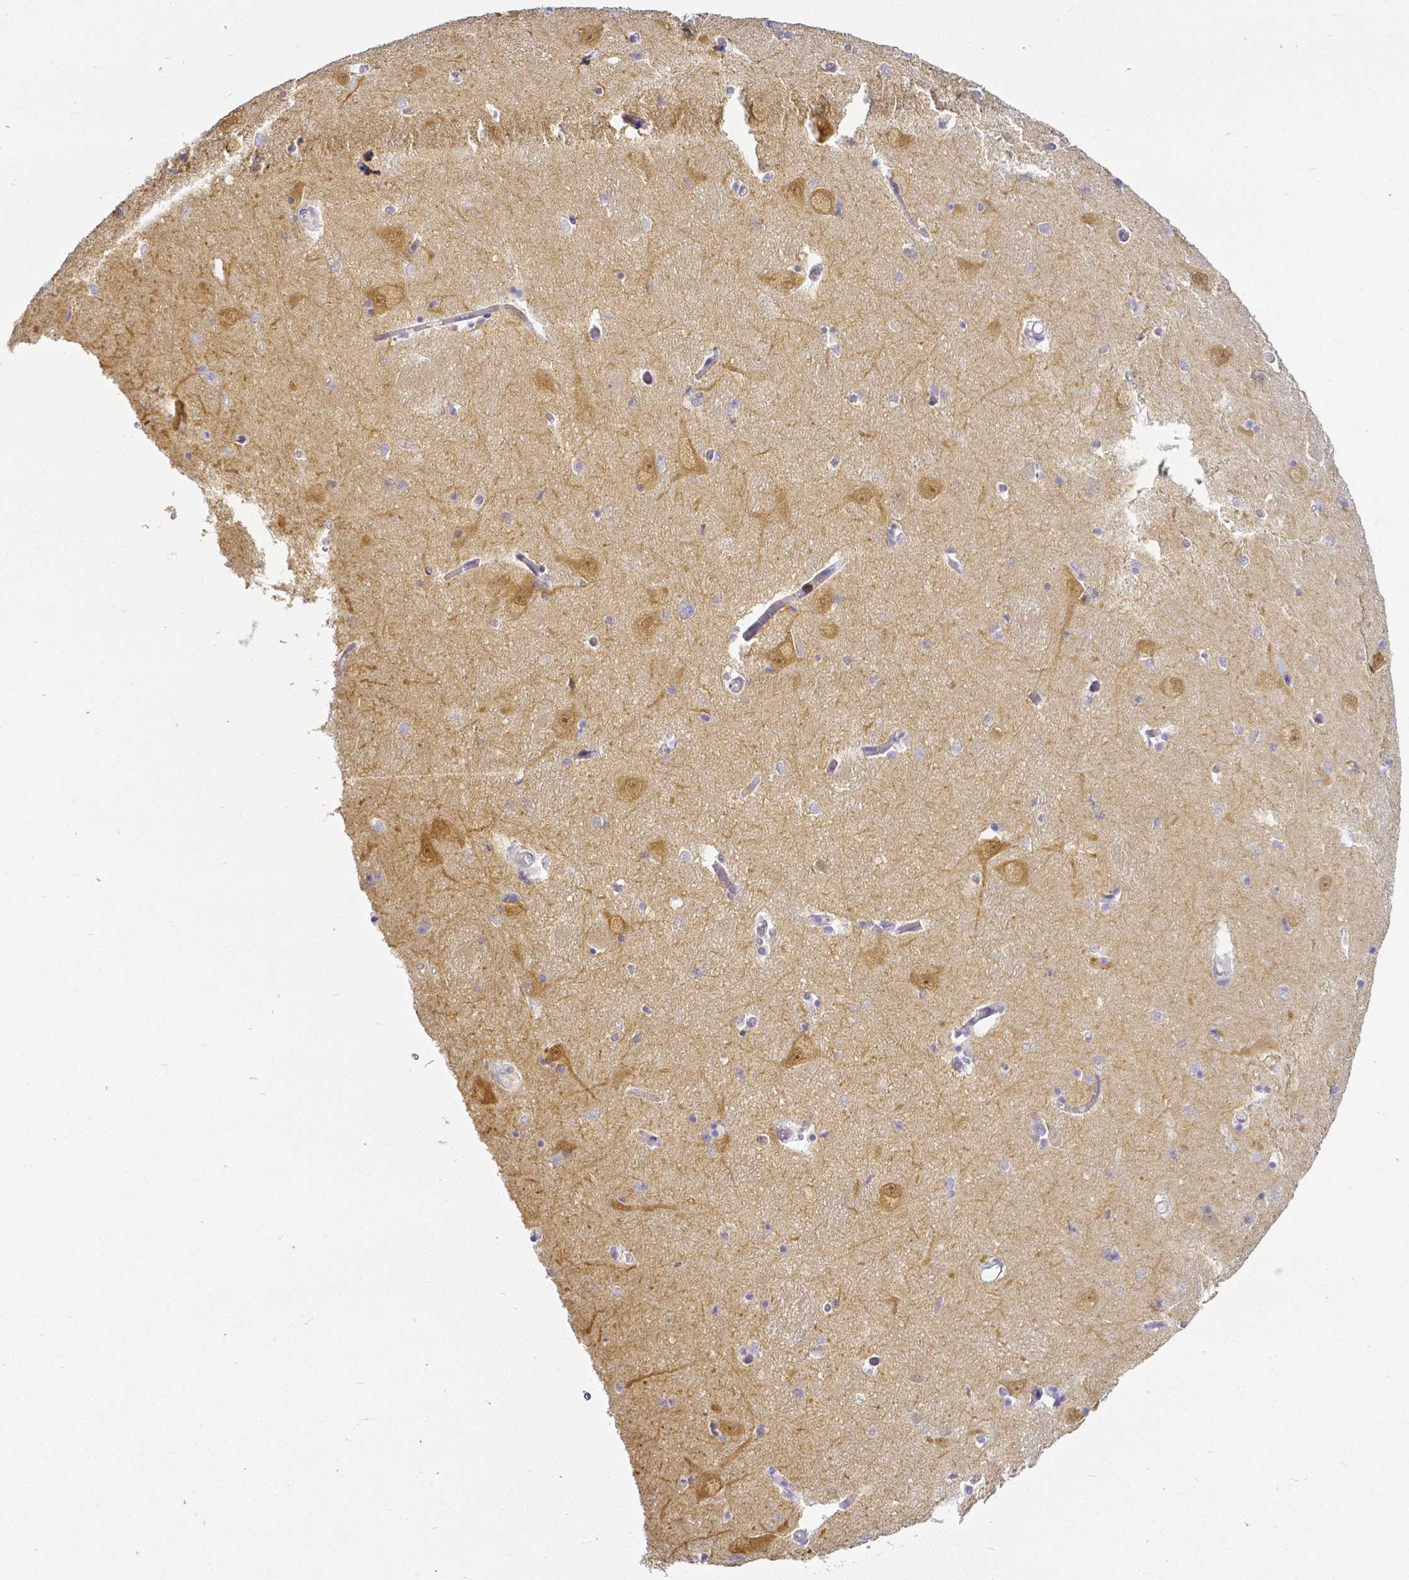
{"staining": {"intensity": "negative", "quantity": "none", "location": "none"}, "tissue": "caudate", "cell_type": "Glial cells", "image_type": "normal", "snomed": [{"axis": "morphology", "description": "Normal tissue, NOS"}, {"axis": "topography", "description": "Lateral ventricle wall"}, {"axis": "topography", "description": "Hippocampus"}], "caption": "DAB immunohistochemical staining of unremarkable caudate reveals no significant positivity in glial cells.", "gene": "KCNH1", "patient": {"sex": "female", "age": 63}}